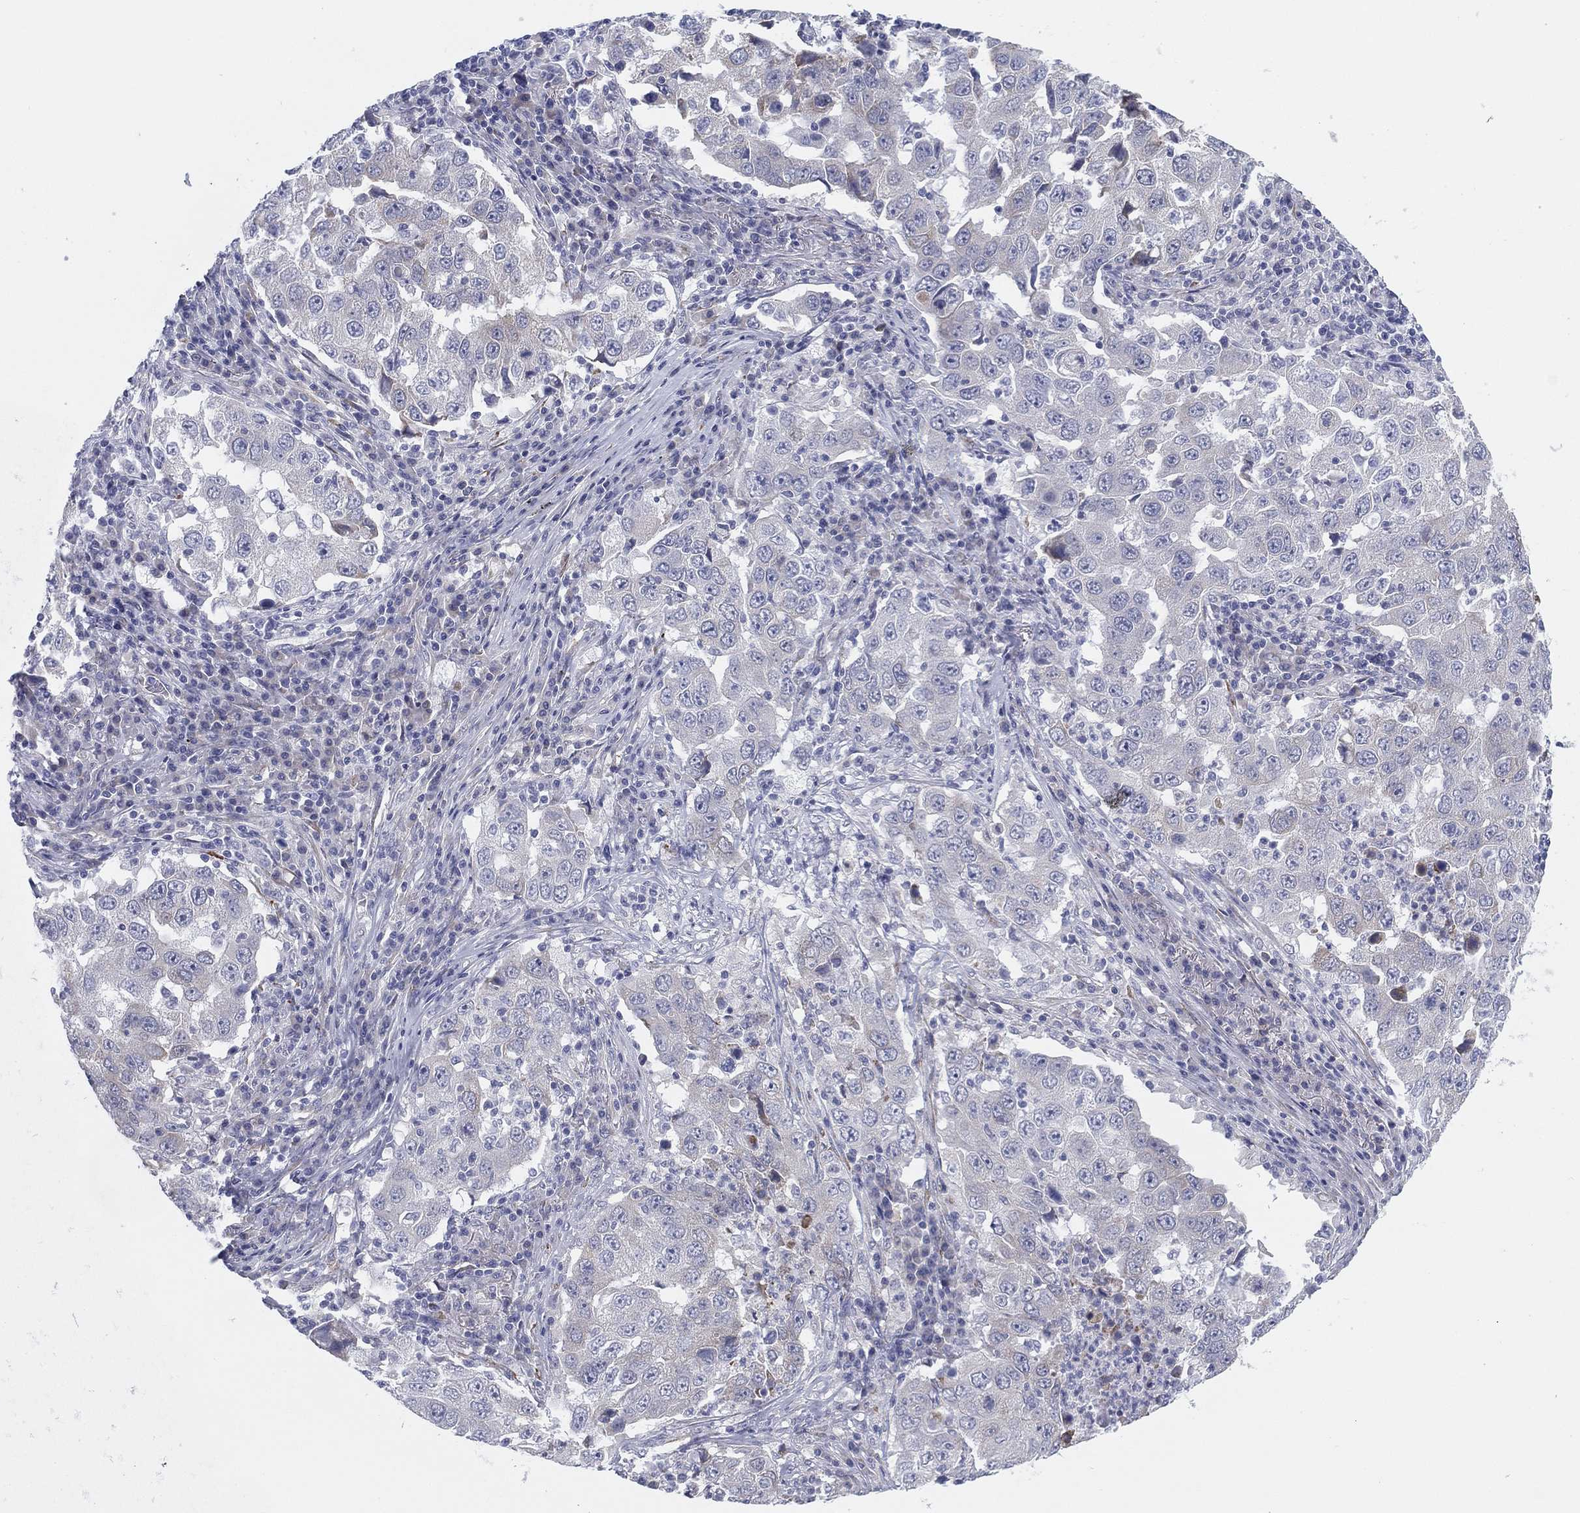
{"staining": {"intensity": "negative", "quantity": "none", "location": "none"}, "tissue": "lung cancer", "cell_type": "Tumor cells", "image_type": "cancer", "snomed": [{"axis": "morphology", "description": "Adenocarcinoma, NOS"}, {"axis": "topography", "description": "Lung"}], "caption": "IHC image of lung adenocarcinoma stained for a protein (brown), which demonstrates no staining in tumor cells.", "gene": "MLF1", "patient": {"sex": "male", "age": 73}}